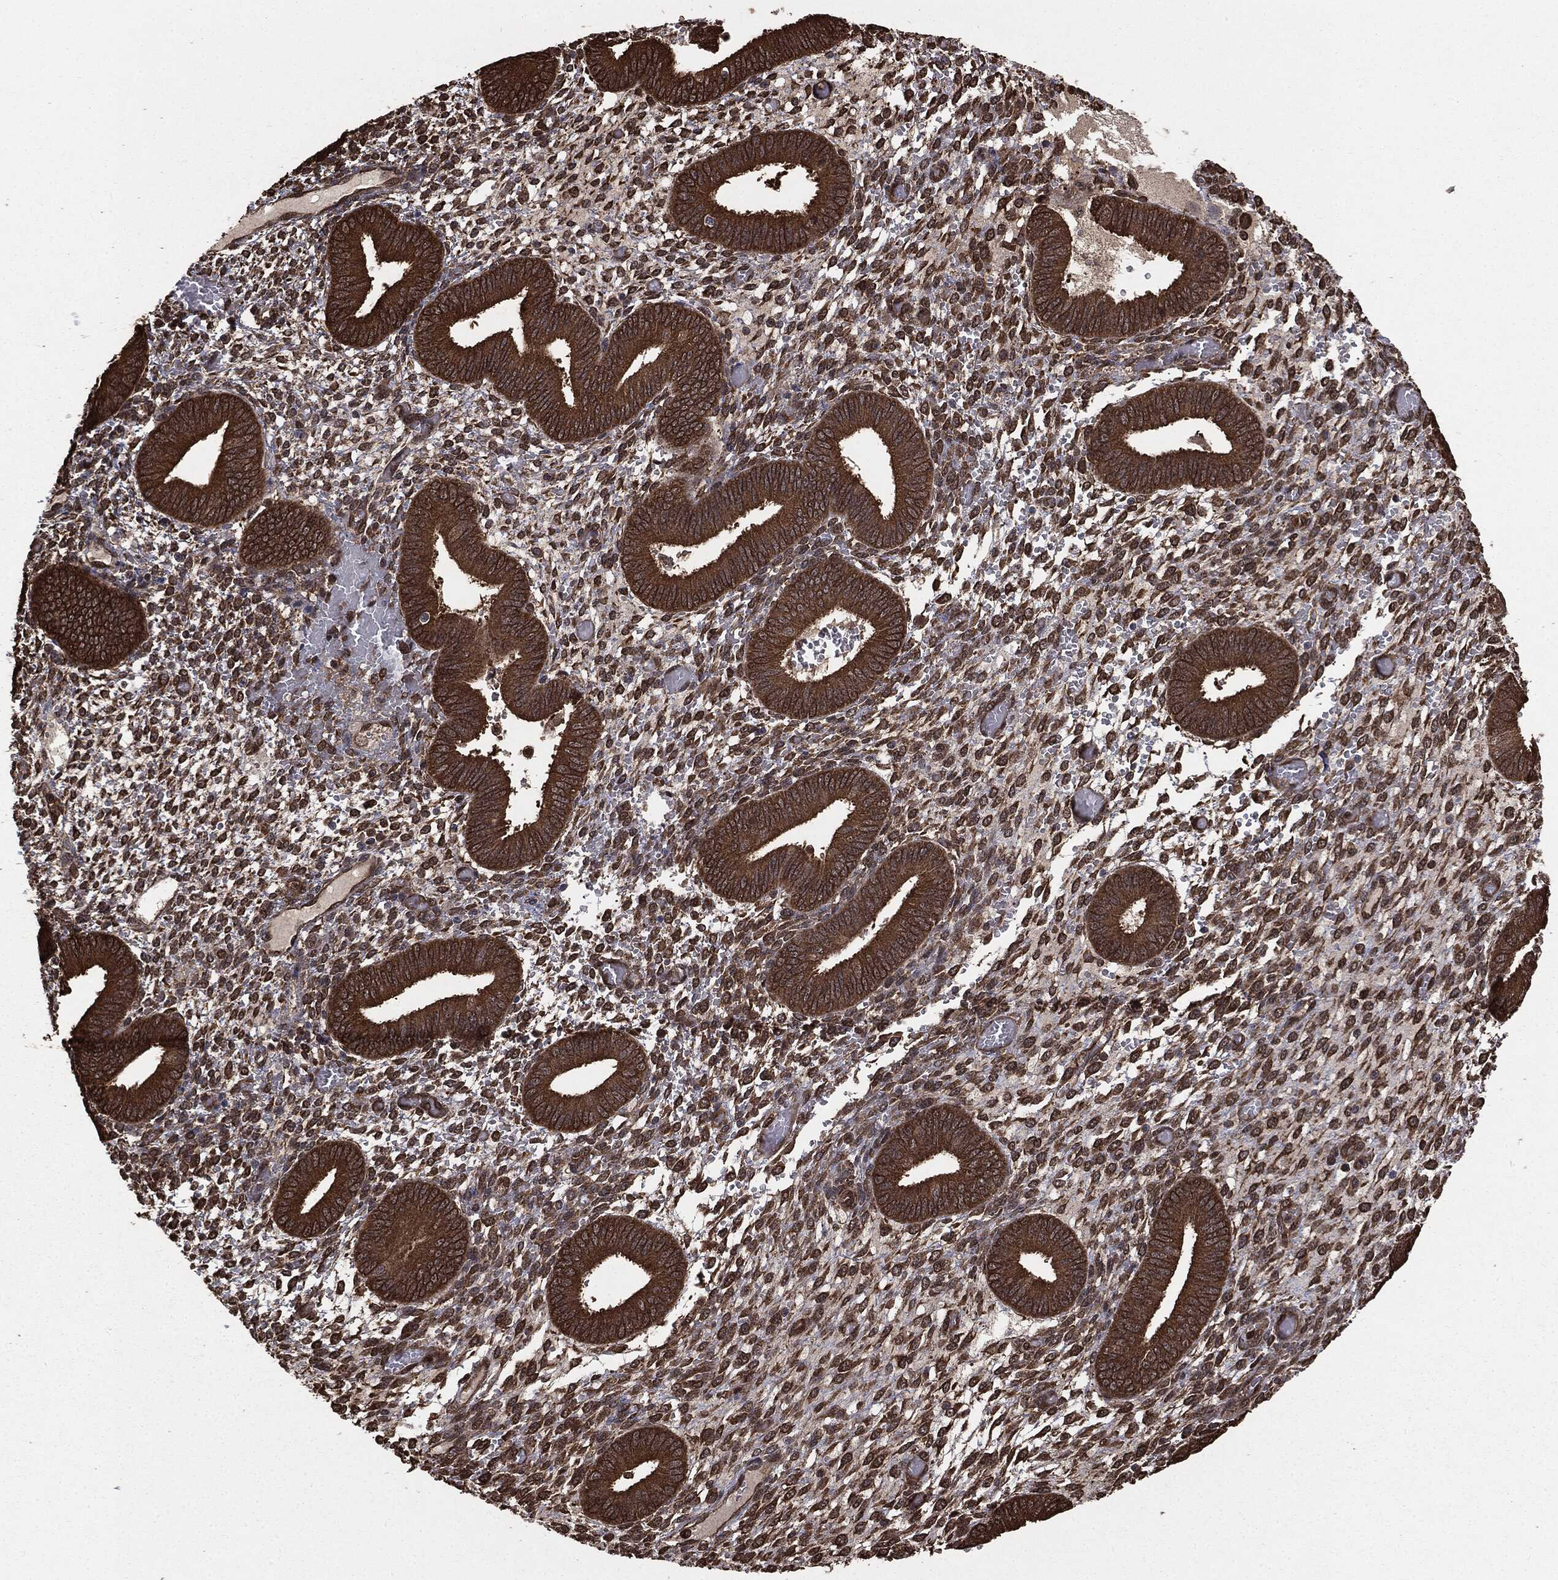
{"staining": {"intensity": "strong", "quantity": ">75%", "location": "cytoplasmic/membranous"}, "tissue": "endometrium", "cell_type": "Cells in endometrial stroma", "image_type": "normal", "snomed": [{"axis": "morphology", "description": "Normal tissue, NOS"}, {"axis": "topography", "description": "Endometrium"}], "caption": "Cells in endometrial stroma exhibit high levels of strong cytoplasmic/membranous staining in about >75% of cells in normal human endometrium. (DAB (3,3'-diaminobenzidine) IHC, brown staining for protein, blue staining for nuclei).", "gene": "NME1", "patient": {"sex": "female", "age": 42}}